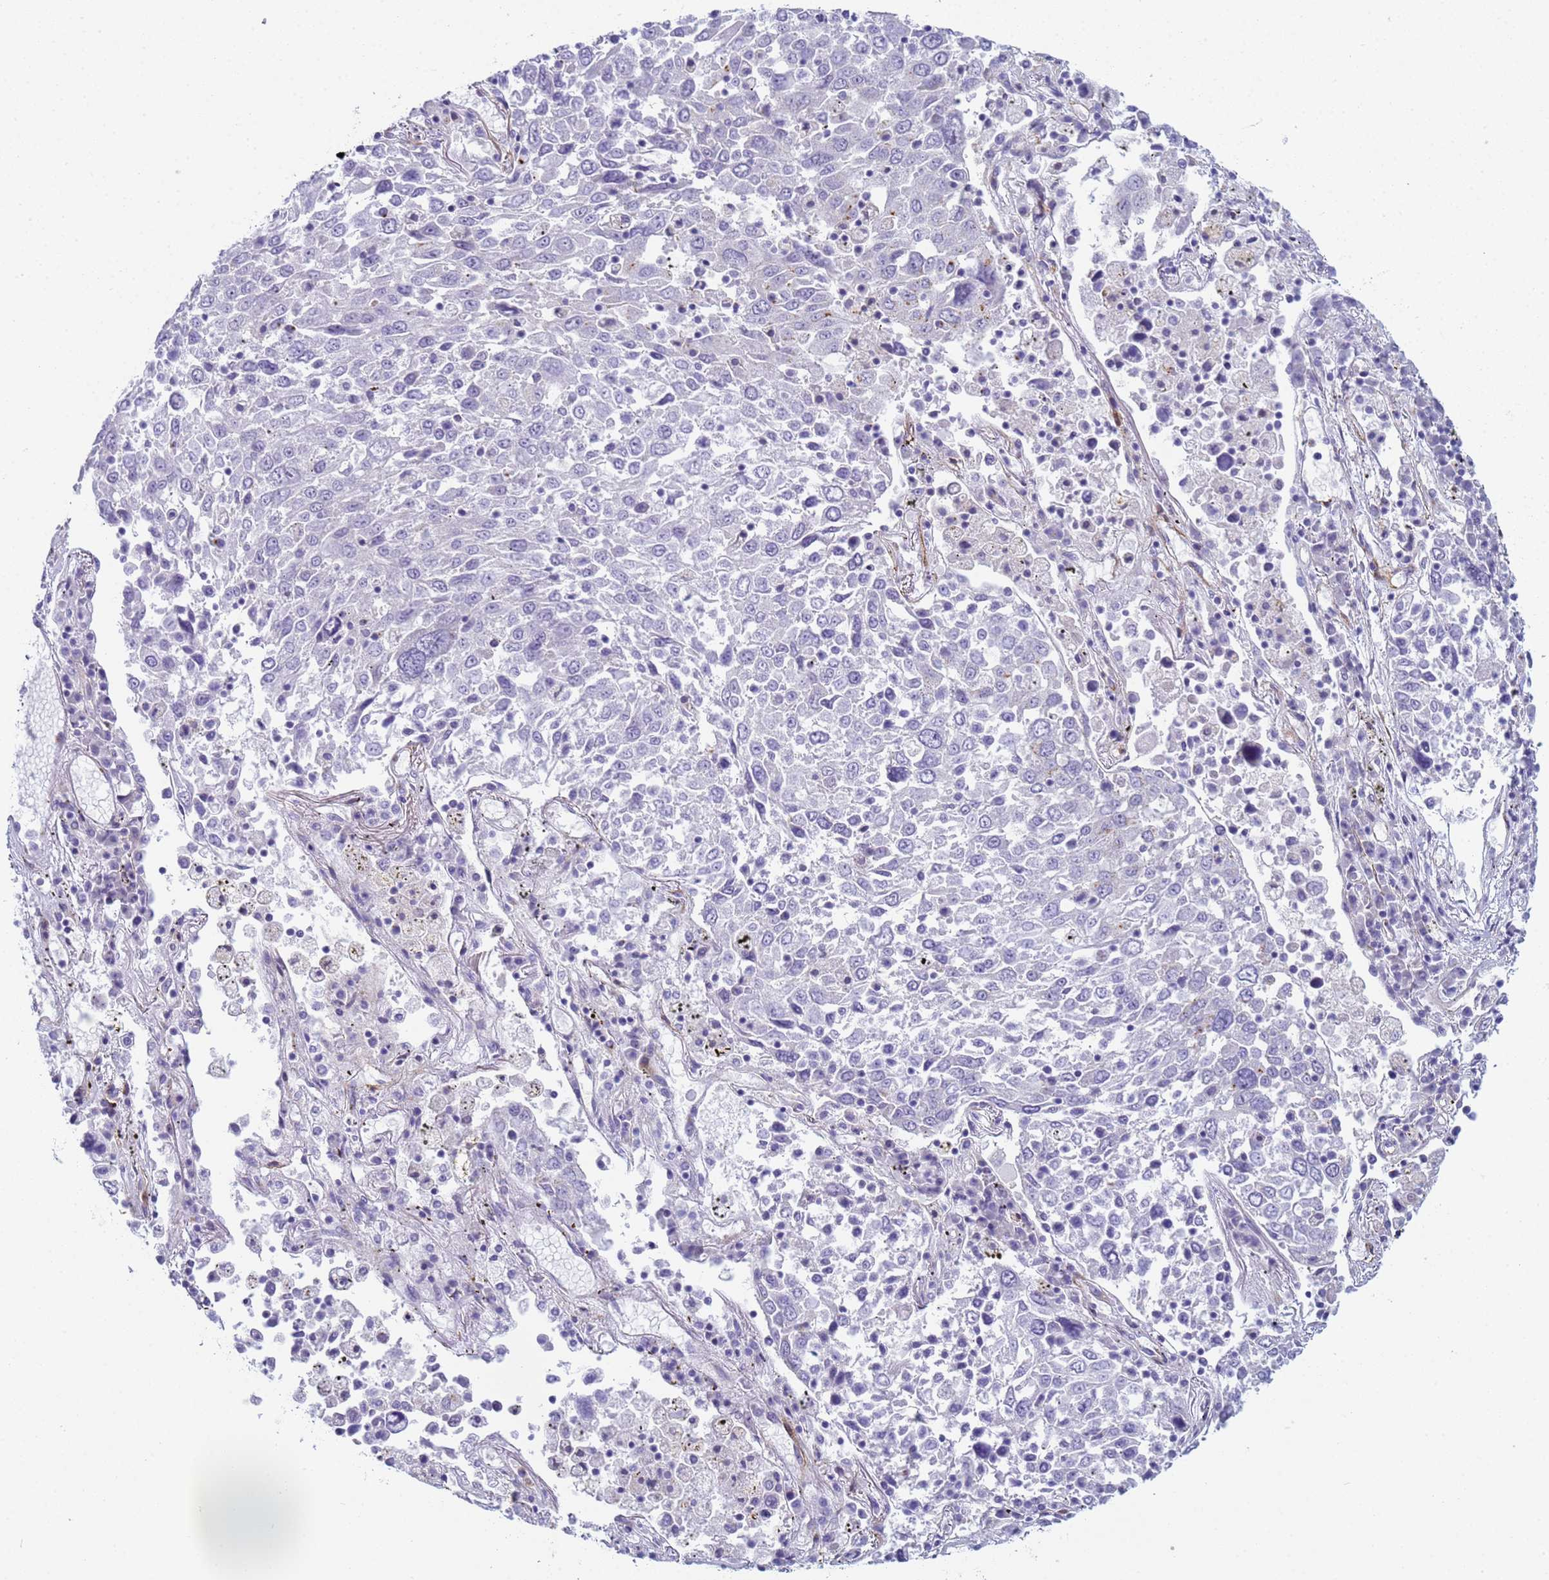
{"staining": {"intensity": "negative", "quantity": "none", "location": "none"}, "tissue": "lung cancer", "cell_type": "Tumor cells", "image_type": "cancer", "snomed": [{"axis": "morphology", "description": "Squamous cell carcinoma, NOS"}, {"axis": "topography", "description": "Lung"}], "caption": "The image displays no staining of tumor cells in squamous cell carcinoma (lung). Nuclei are stained in blue.", "gene": "CR1", "patient": {"sex": "male", "age": 65}}